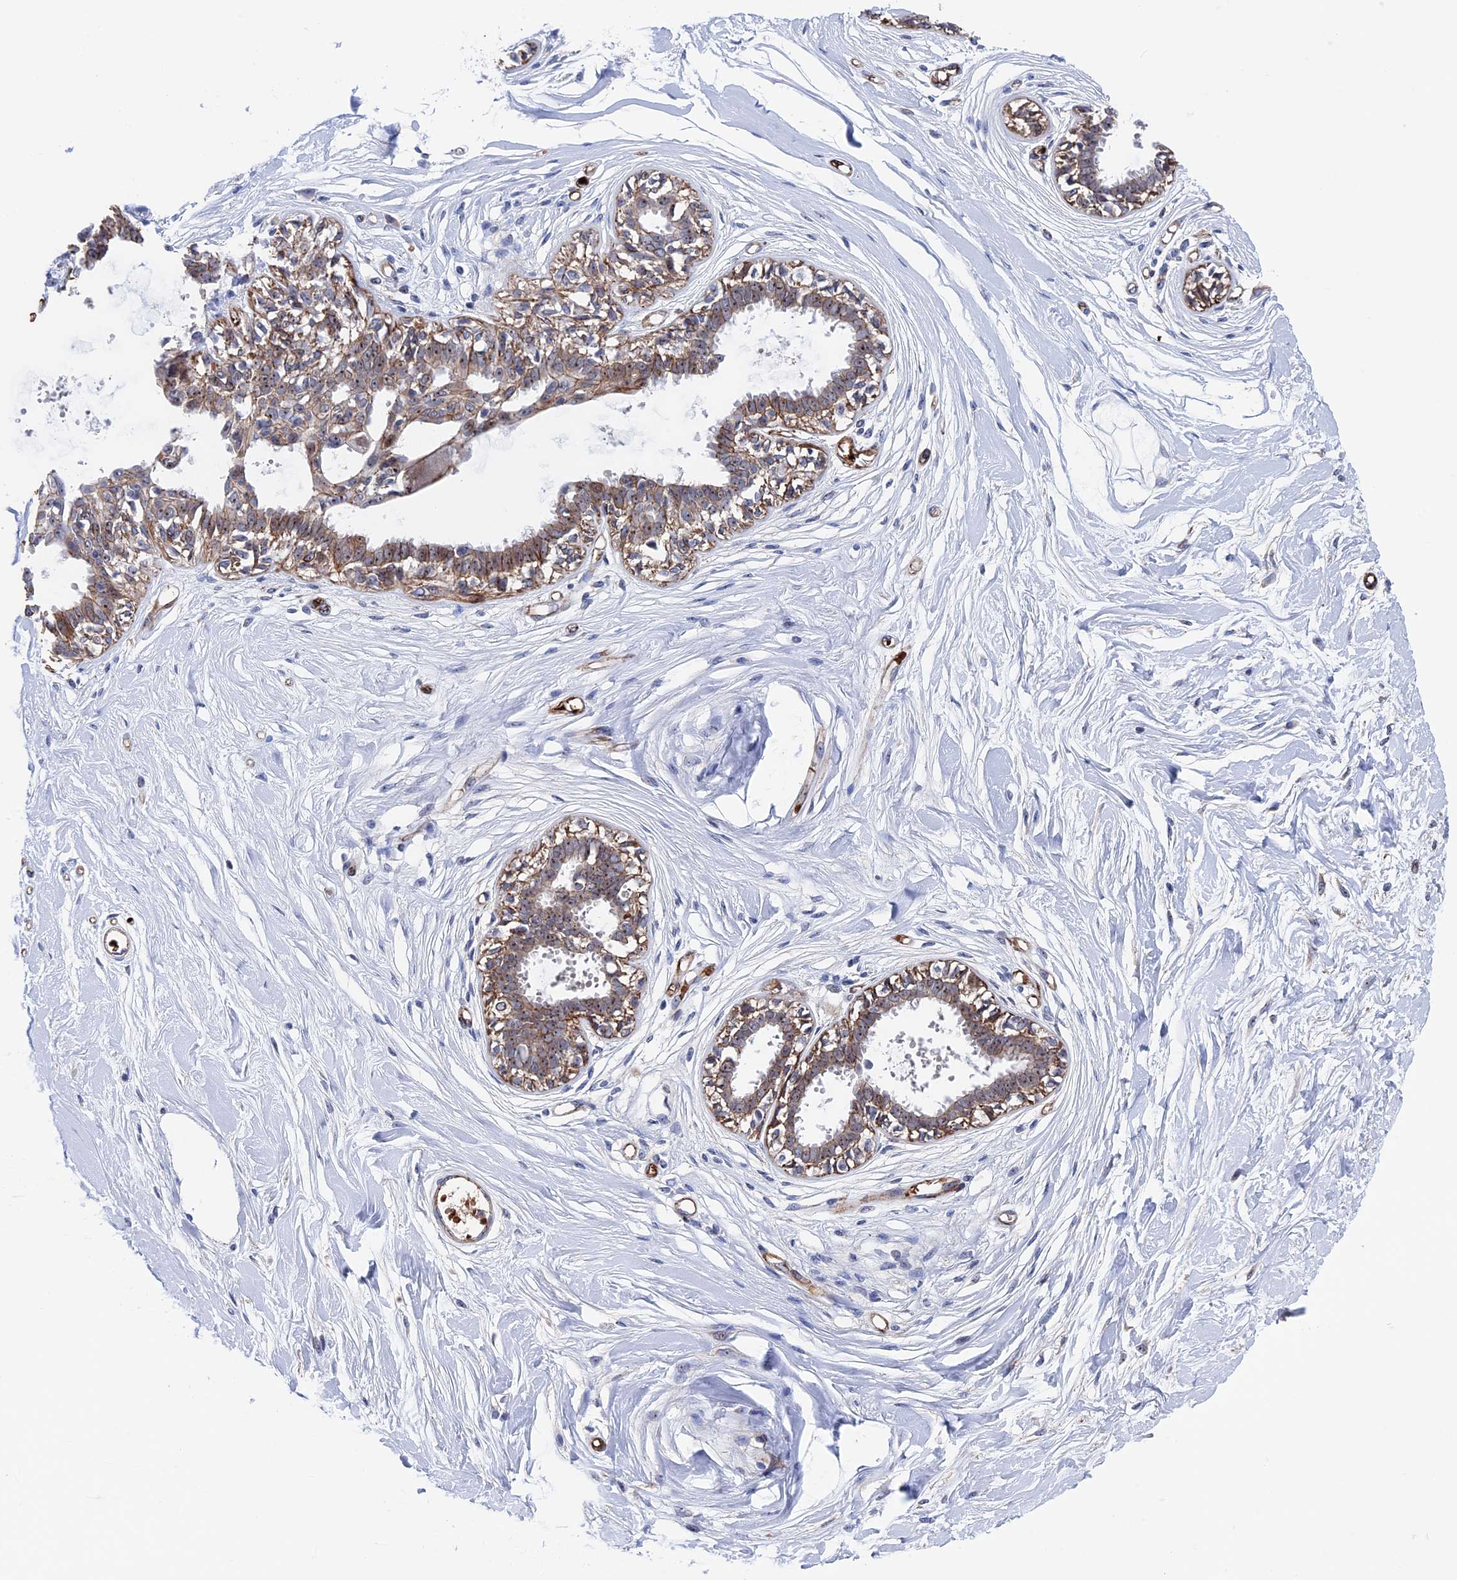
{"staining": {"intensity": "negative", "quantity": "none", "location": "none"}, "tissue": "breast", "cell_type": "Adipocytes", "image_type": "normal", "snomed": [{"axis": "morphology", "description": "Normal tissue, NOS"}, {"axis": "topography", "description": "Breast"}], "caption": "Adipocytes show no significant staining in benign breast.", "gene": "EXOSC9", "patient": {"sex": "female", "age": 45}}